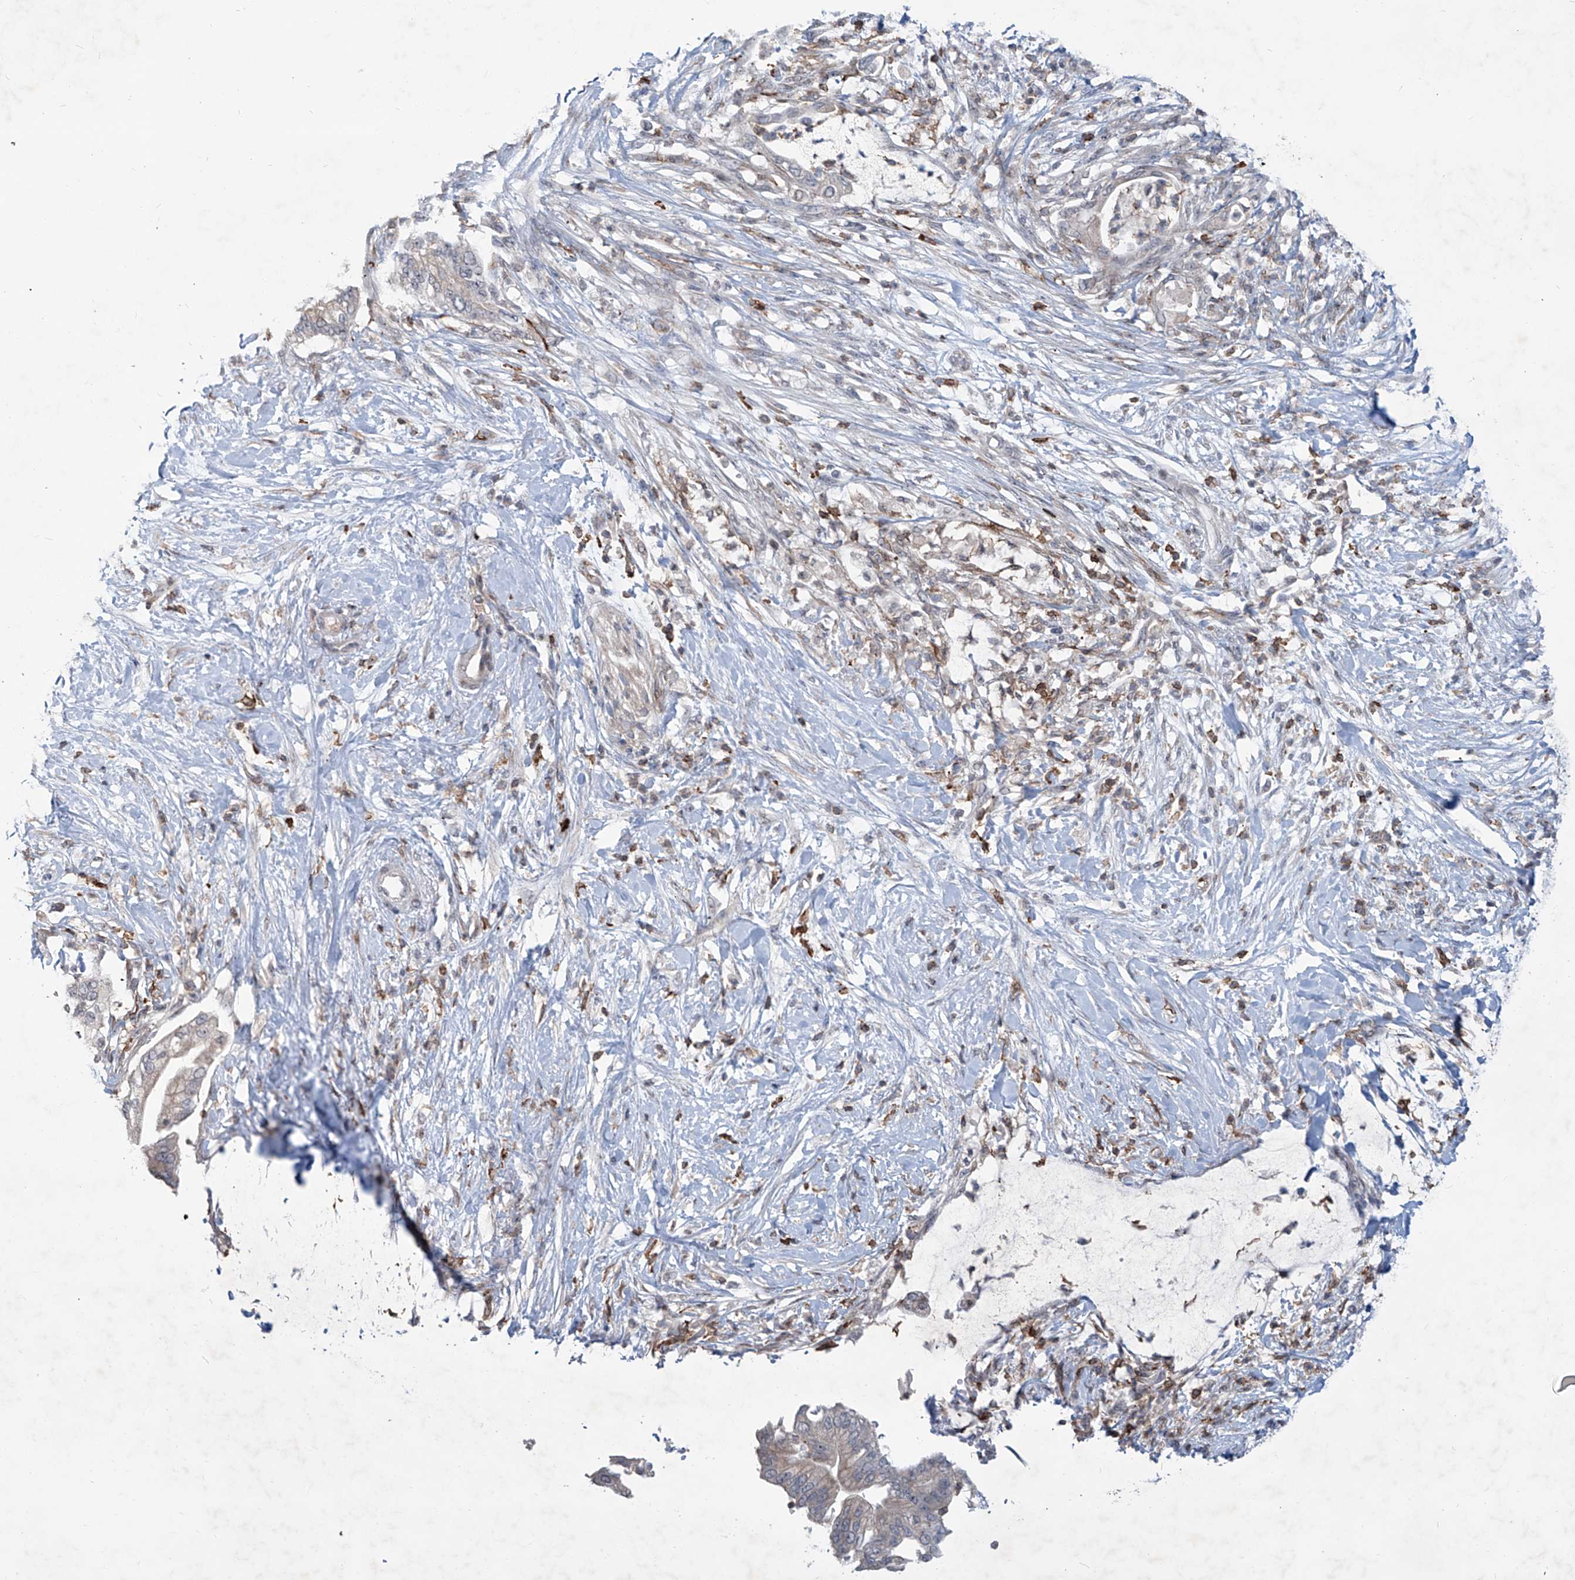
{"staining": {"intensity": "negative", "quantity": "none", "location": "none"}, "tissue": "pancreatic cancer", "cell_type": "Tumor cells", "image_type": "cancer", "snomed": [{"axis": "morphology", "description": "Normal tissue, NOS"}, {"axis": "morphology", "description": "Adenocarcinoma, NOS"}, {"axis": "topography", "description": "Pancreas"}, {"axis": "topography", "description": "Duodenum"}], "caption": "An immunohistochemistry (IHC) micrograph of adenocarcinoma (pancreatic) is shown. There is no staining in tumor cells of adenocarcinoma (pancreatic). (Immunohistochemistry, brightfield microscopy, high magnification).", "gene": "ZBTB48", "patient": {"sex": "female", "age": 60}}